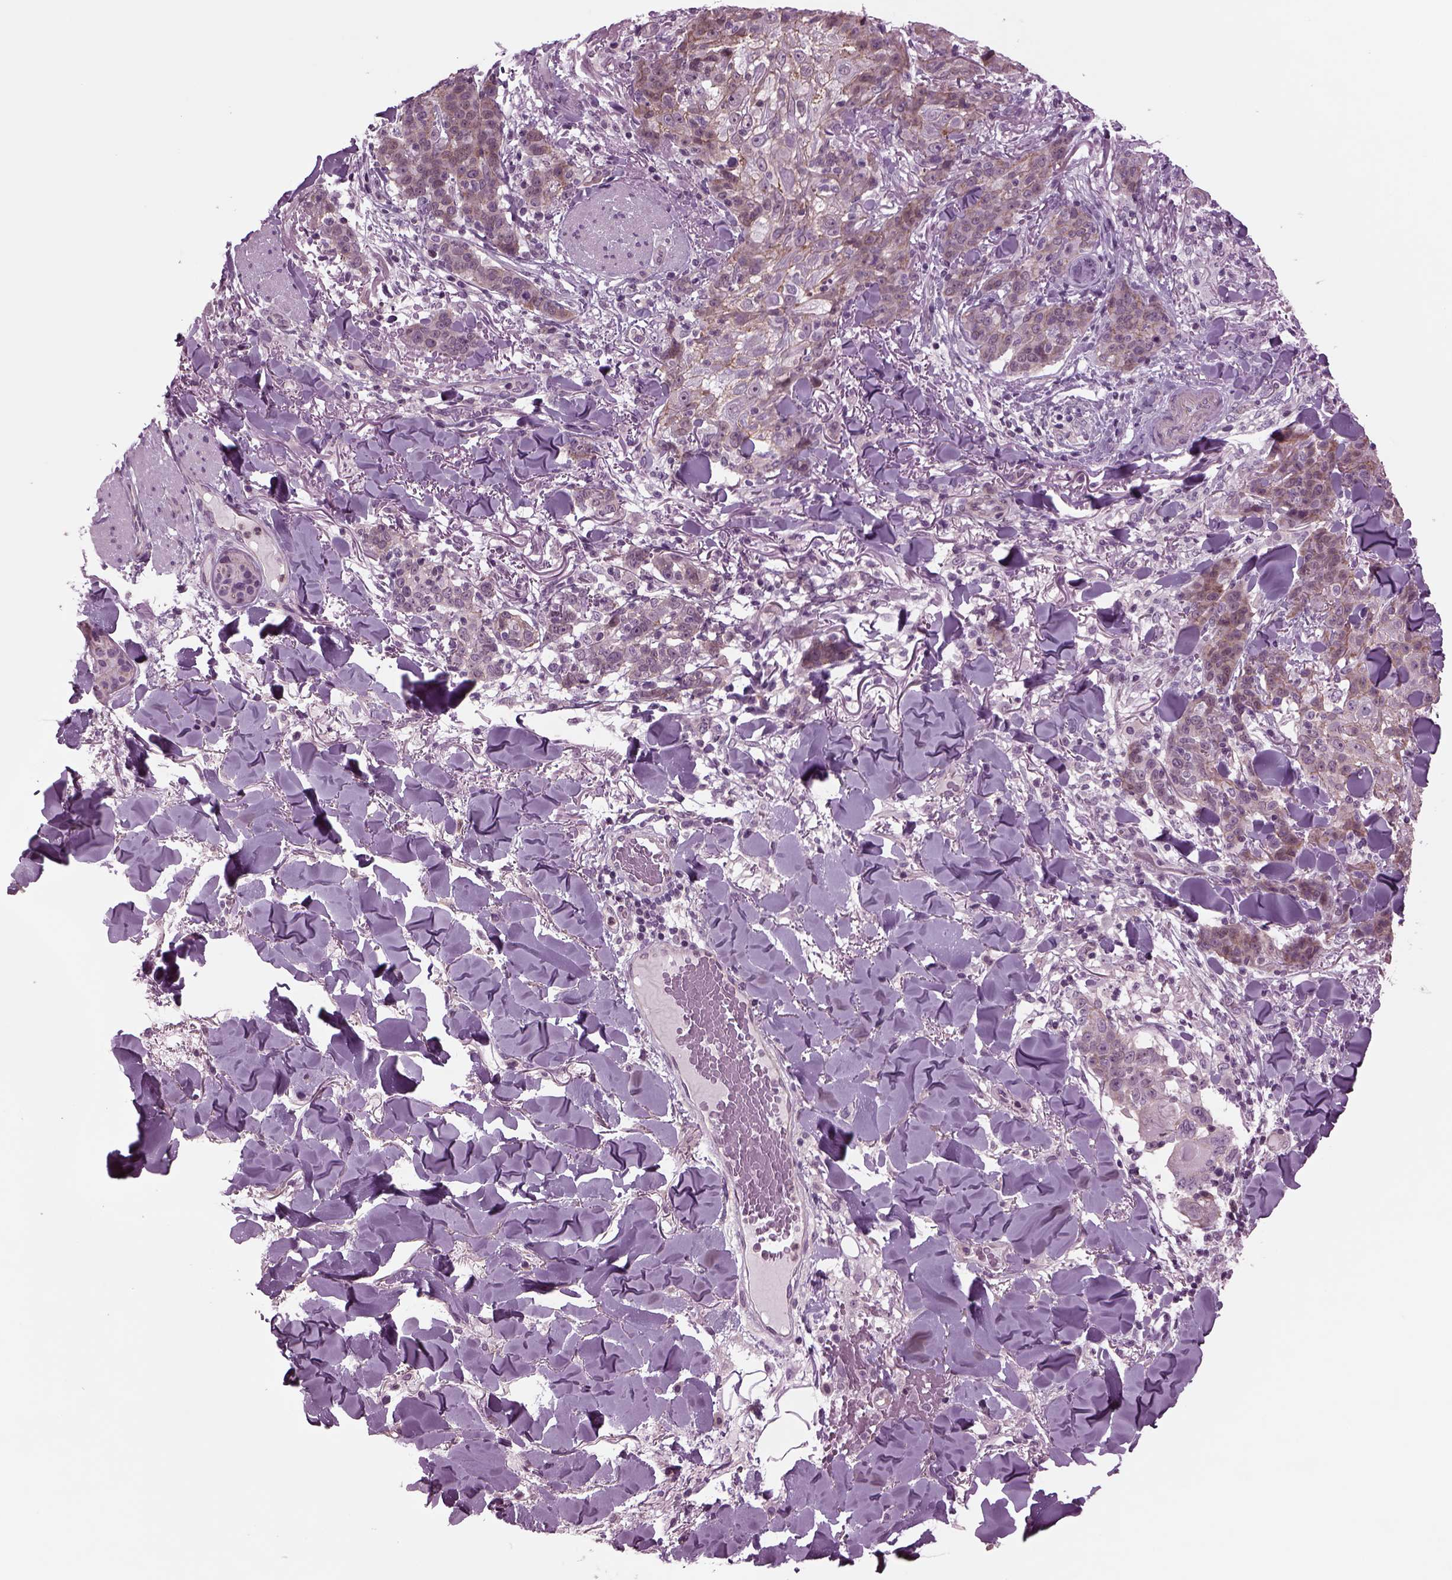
{"staining": {"intensity": "moderate", "quantity": ">75%", "location": "cytoplasmic/membranous"}, "tissue": "skin cancer", "cell_type": "Tumor cells", "image_type": "cancer", "snomed": [{"axis": "morphology", "description": "Normal tissue, NOS"}, {"axis": "morphology", "description": "Squamous cell carcinoma, NOS"}, {"axis": "topography", "description": "Skin"}], "caption": "Tumor cells exhibit medium levels of moderate cytoplasmic/membranous staining in approximately >75% of cells in skin cancer. The protein is stained brown, and the nuclei are stained in blue (DAB IHC with brightfield microscopy, high magnification).", "gene": "ODF3", "patient": {"sex": "female", "age": 83}}